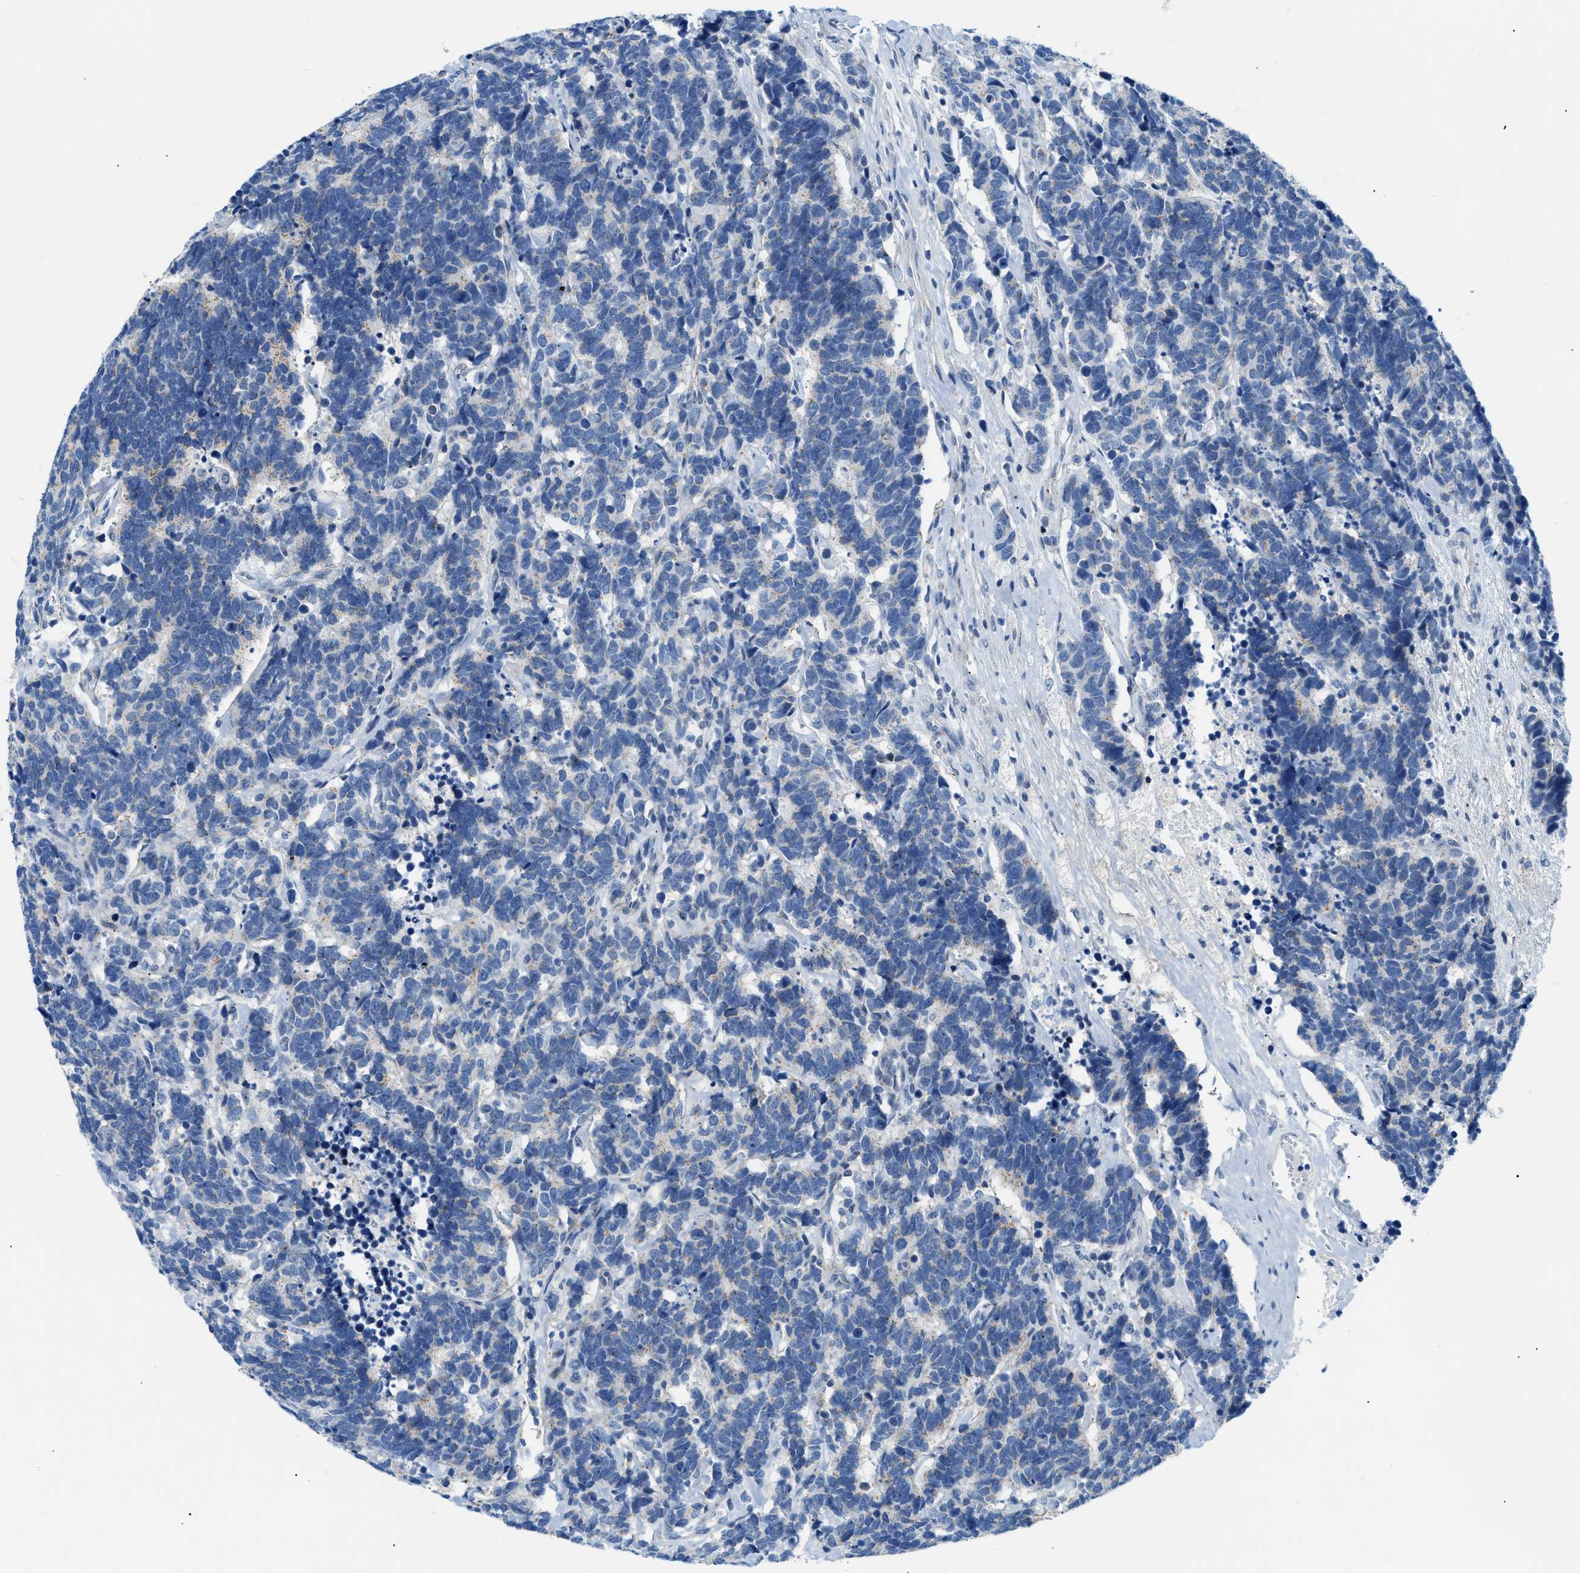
{"staining": {"intensity": "negative", "quantity": "none", "location": "none"}, "tissue": "carcinoid", "cell_type": "Tumor cells", "image_type": "cancer", "snomed": [{"axis": "morphology", "description": "Carcinoma, NOS"}, {"axis": "morphology", "description": "Carcinoid, malignant, NOS"}, {"axis": "topography", "description": "Urinary bladder"}], "caption": "The micrograph shows no significant positivity in tumor cells of carcinoma. Brightfield microscopy of immunohistochemistry stained with DAB (3,3'-diaminobenzidine) (brown) and hematoxylin (blue), captured at high magnification.", "gene": "FDCSP", "patient": {"sex": "male", "age": 57}}